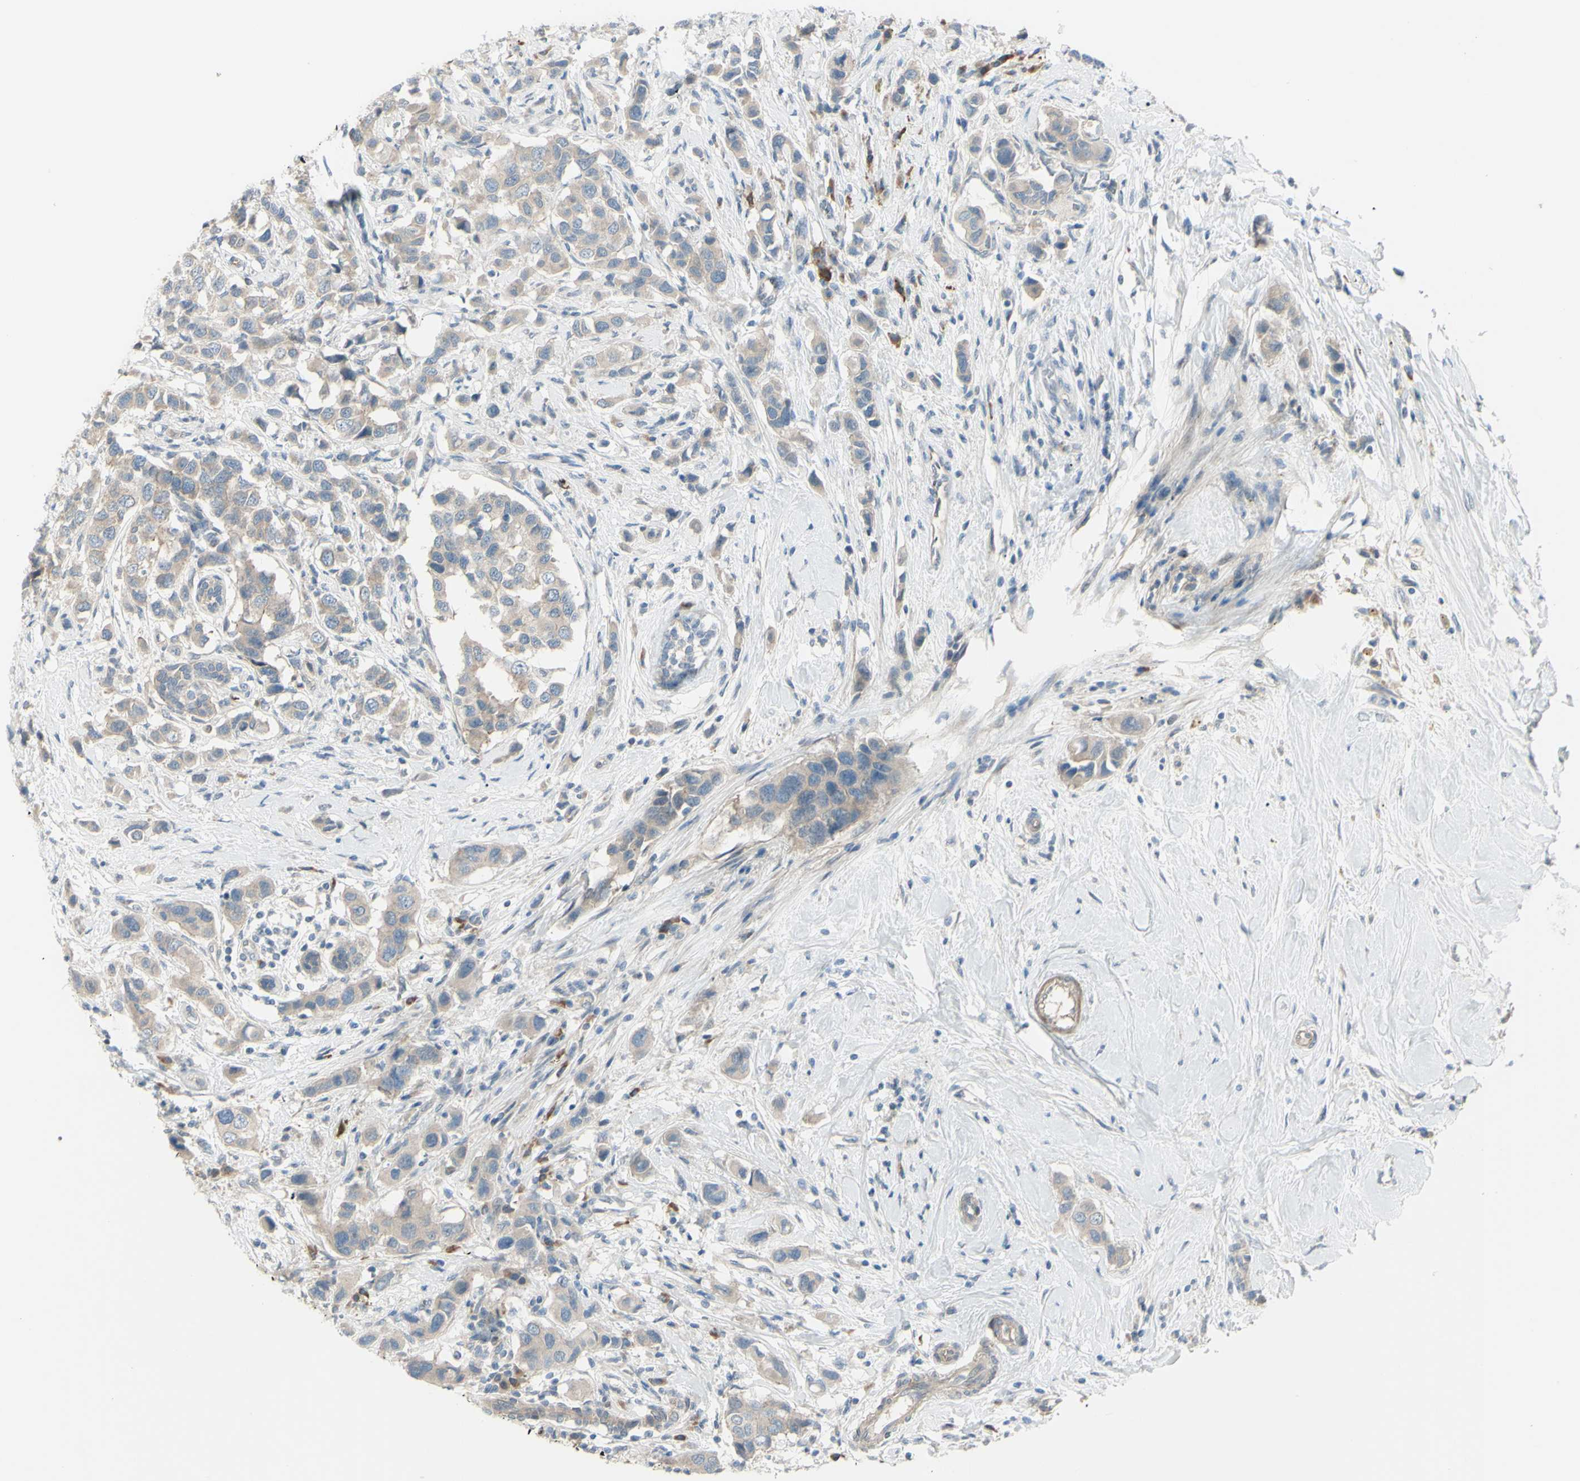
{"staining": {"intensity": "weak", "quantity": ">75%", "location": "cytoplasmic/membranous"}, "tissue": "breast cancer", "cell_type": "Tumor cells", "image_type": "cancer", "snomed": [{"axis": "morphology", "description": "Normal tissue, NOS"}, {"axis": "morphology", "description": "Duct carcinoma"}, {"axis": "topography", "description": "Breast"}], "caption": "Immunohistochemistry (IHC) photomicrograph of neoplastic tissue: human breast cancer (invasive ductal carcinoma) stained using immunohistochemistry (IHC) demonstrates low levels of weak protein expression localized specifically in the cytoplasmic/membranous of tumor cells, appearing as a cytoplasmic/membranous brown color.", "gene": "LRRK1", "patient": {"sex": "female", "age": 50}}